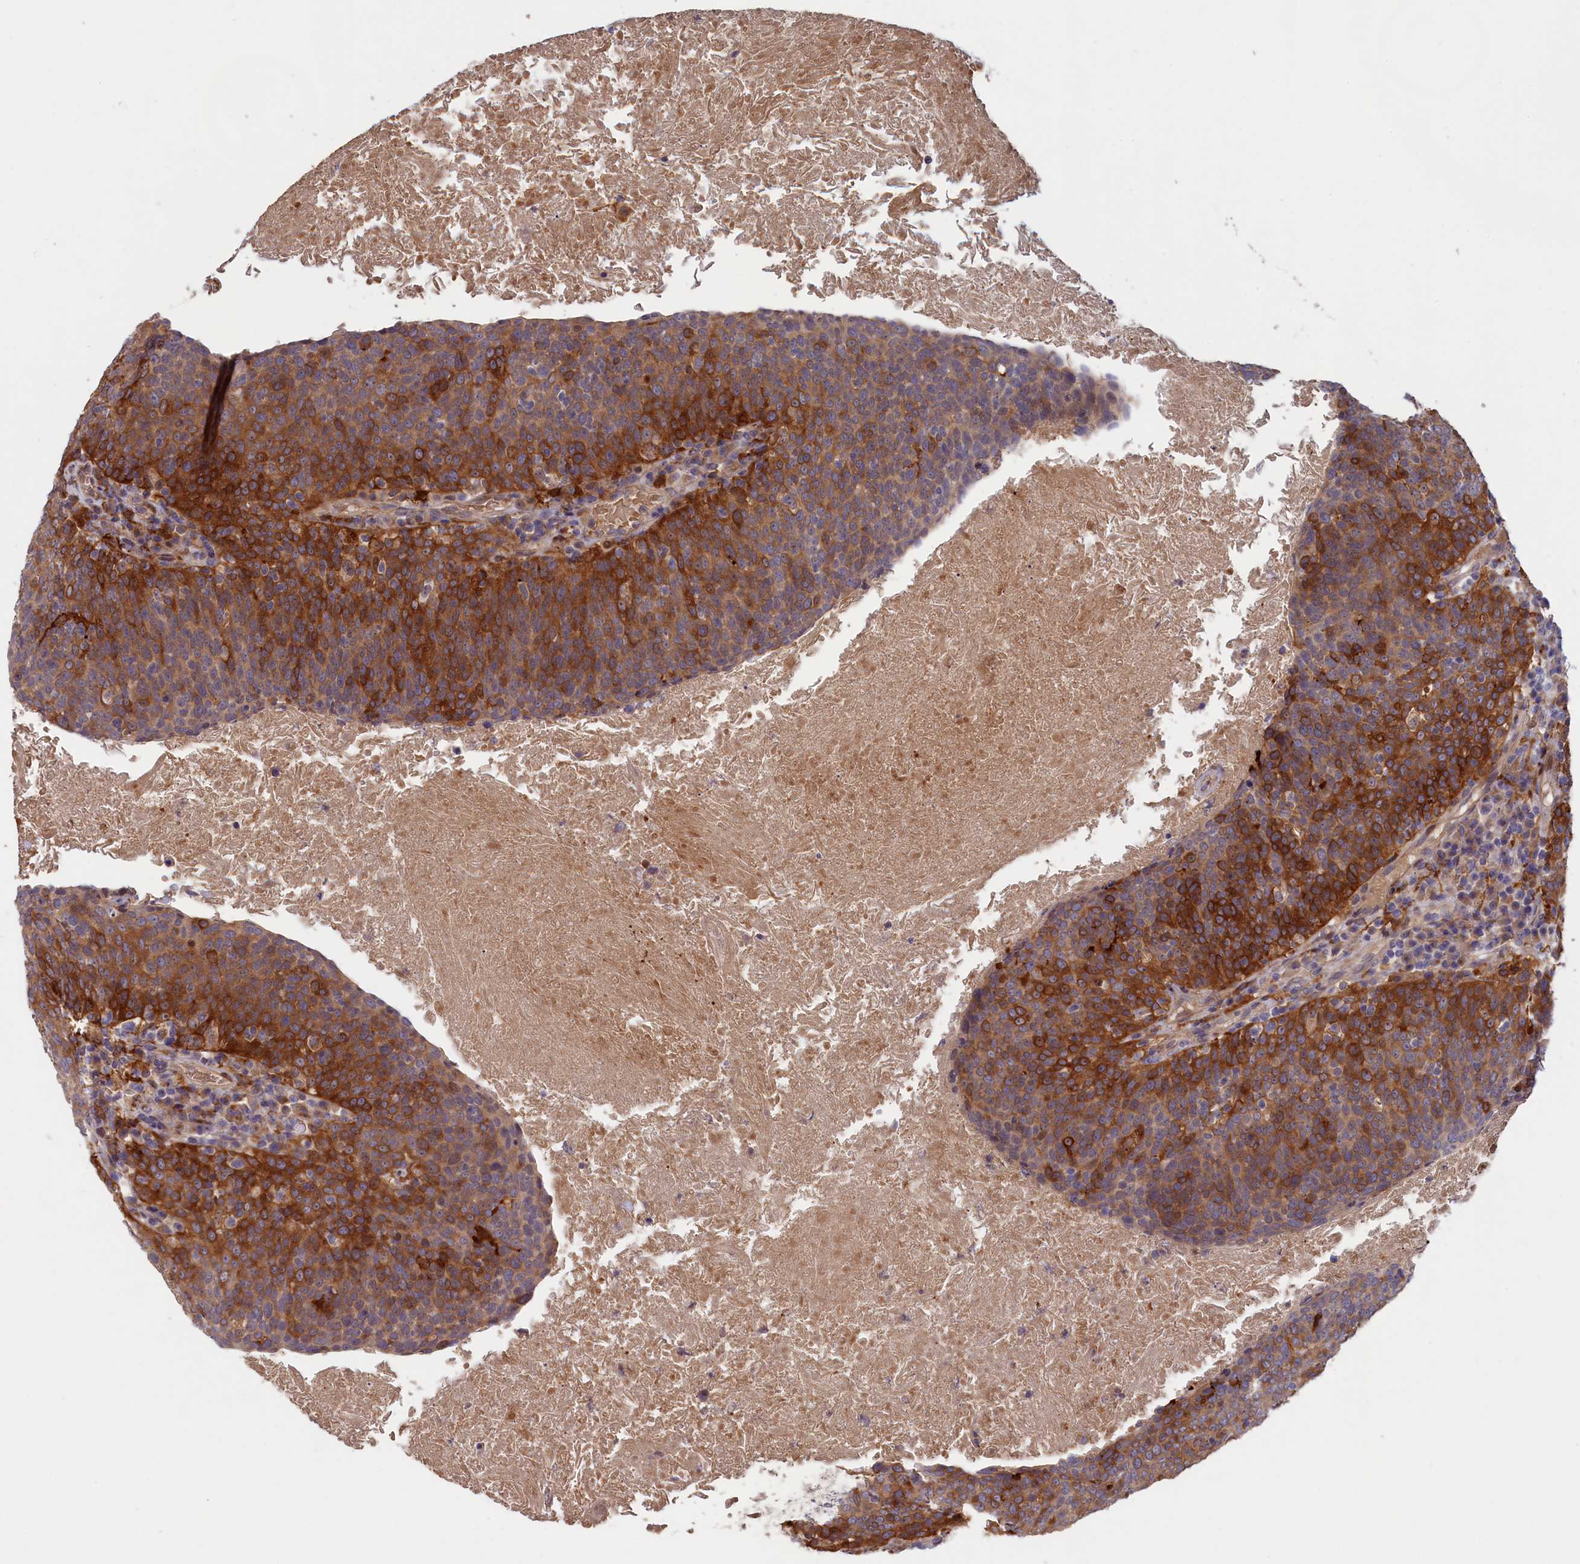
{"staining": {"intensity": "strong", "quantity": ">75%", "location": "cytoplasmic/membranous"}, "tissue": "head and neck cancer", "cell_type": "Tumor cells", "image_type": "cancer", "snomed": [{"axis": "morphology", "description": "Squamous cell carcinoma, NOS"}, {"axis": "morphology", "description": "Squamous cell carcinoma, metastatic, NOS"}, {"axis": "topography", "description": "Lymph node"}, {"axis": "topography", "description": "Head-Neck"}], "caption": "Immunohistochemical staining of human metastatic squamous cell carcinoma (head and neck) displays strong cytoplasmic/membranous protein positivity in approximately >75% of tumor cells.", "gene": "FERMT1", "patient": {"sex": "male", "age": 62}}